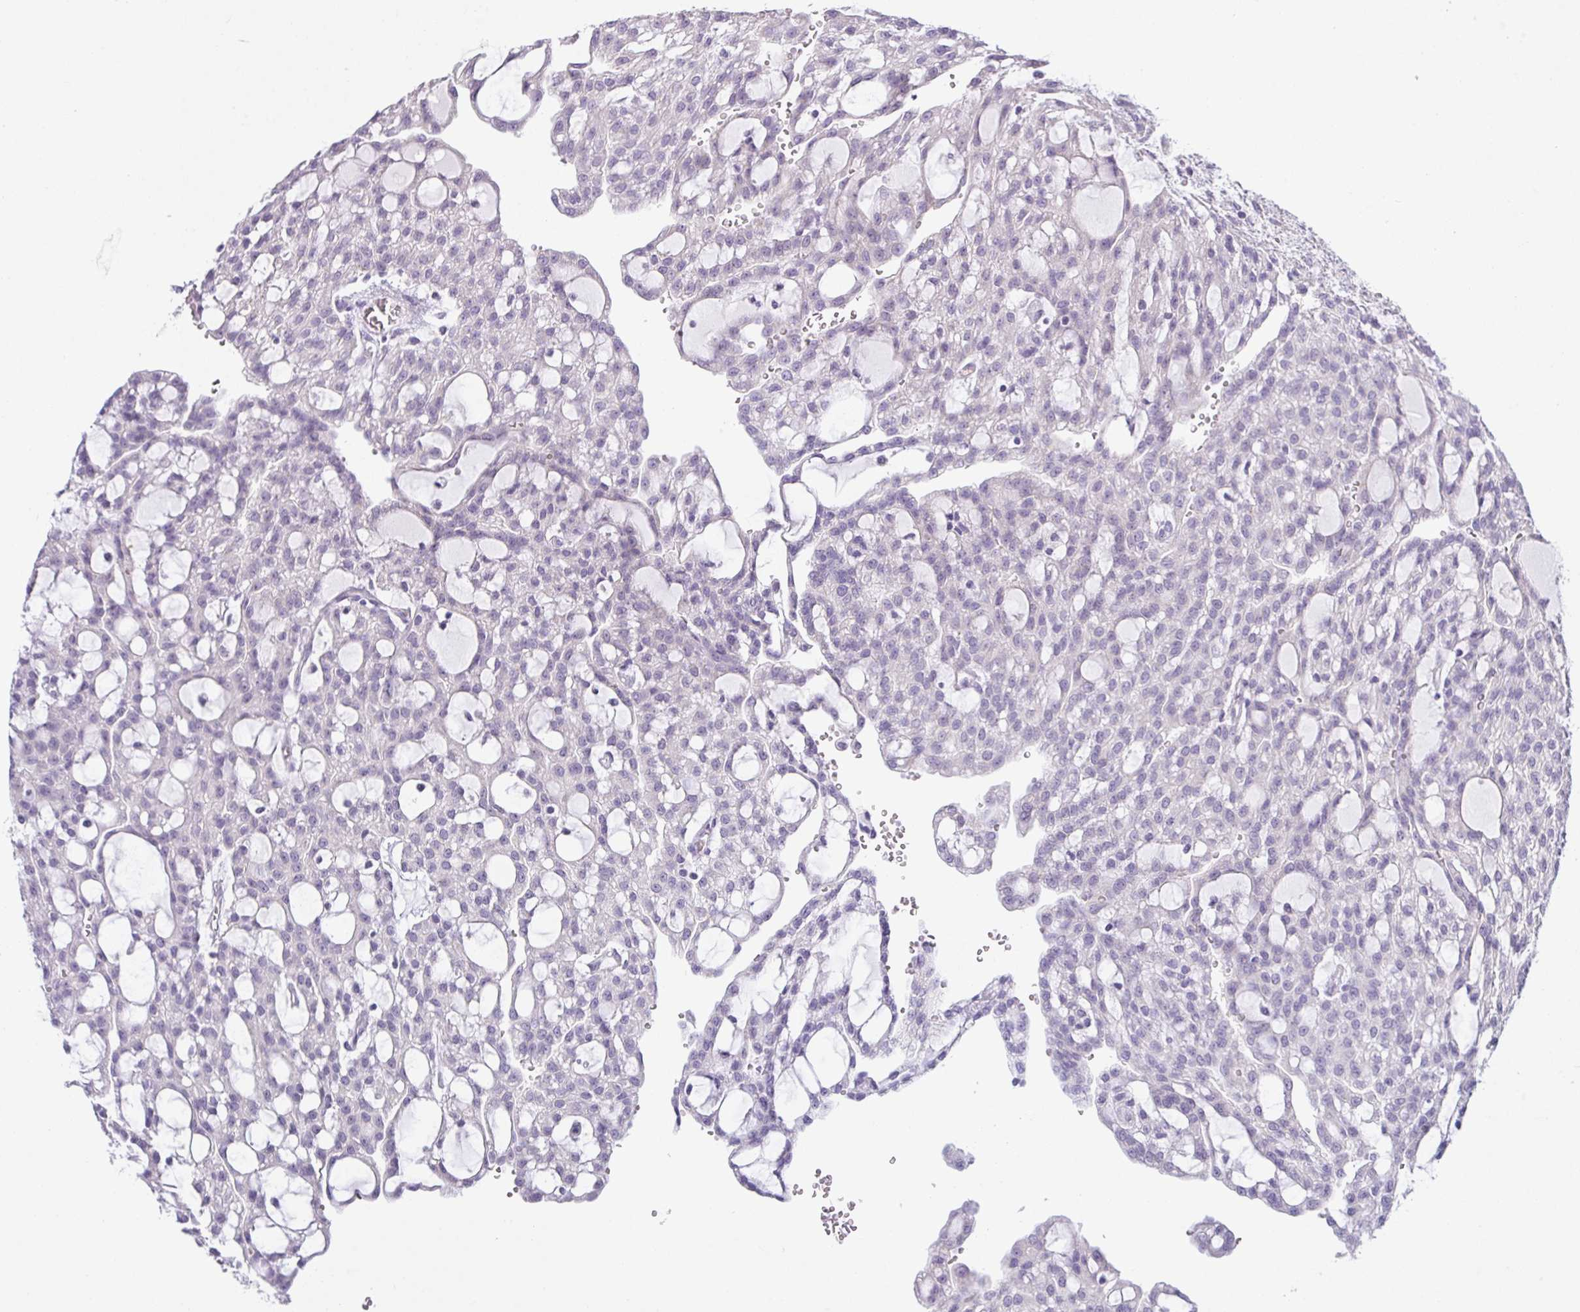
{"staining": {"intensity": "negative", "quantity": "none", "location": "none"}, "tissue": "renal cancer", "cell_type": "Tumor cells", "image_type": "cancer", "snomed": [{"axis": "morphology", "description": "Adenocarcinoma, NOS"}, {"axis": "topography", "description": "Kidney"}], "caption": "High magnification brightfield microscopy of renal cancer (adenocarcinoma) stained with DAB (brown) and counterstained with hematoxylin (blue): tumor cells show no significant expression. Brightfield microscopy of immunohistochemistry stained with DAB (3,3'-diaminobenzidine) (brown) and hematoxylin (blue), captured at high magnification.", "gene": "CMPK1", "patient": {"sex": "male", "age": 63}}